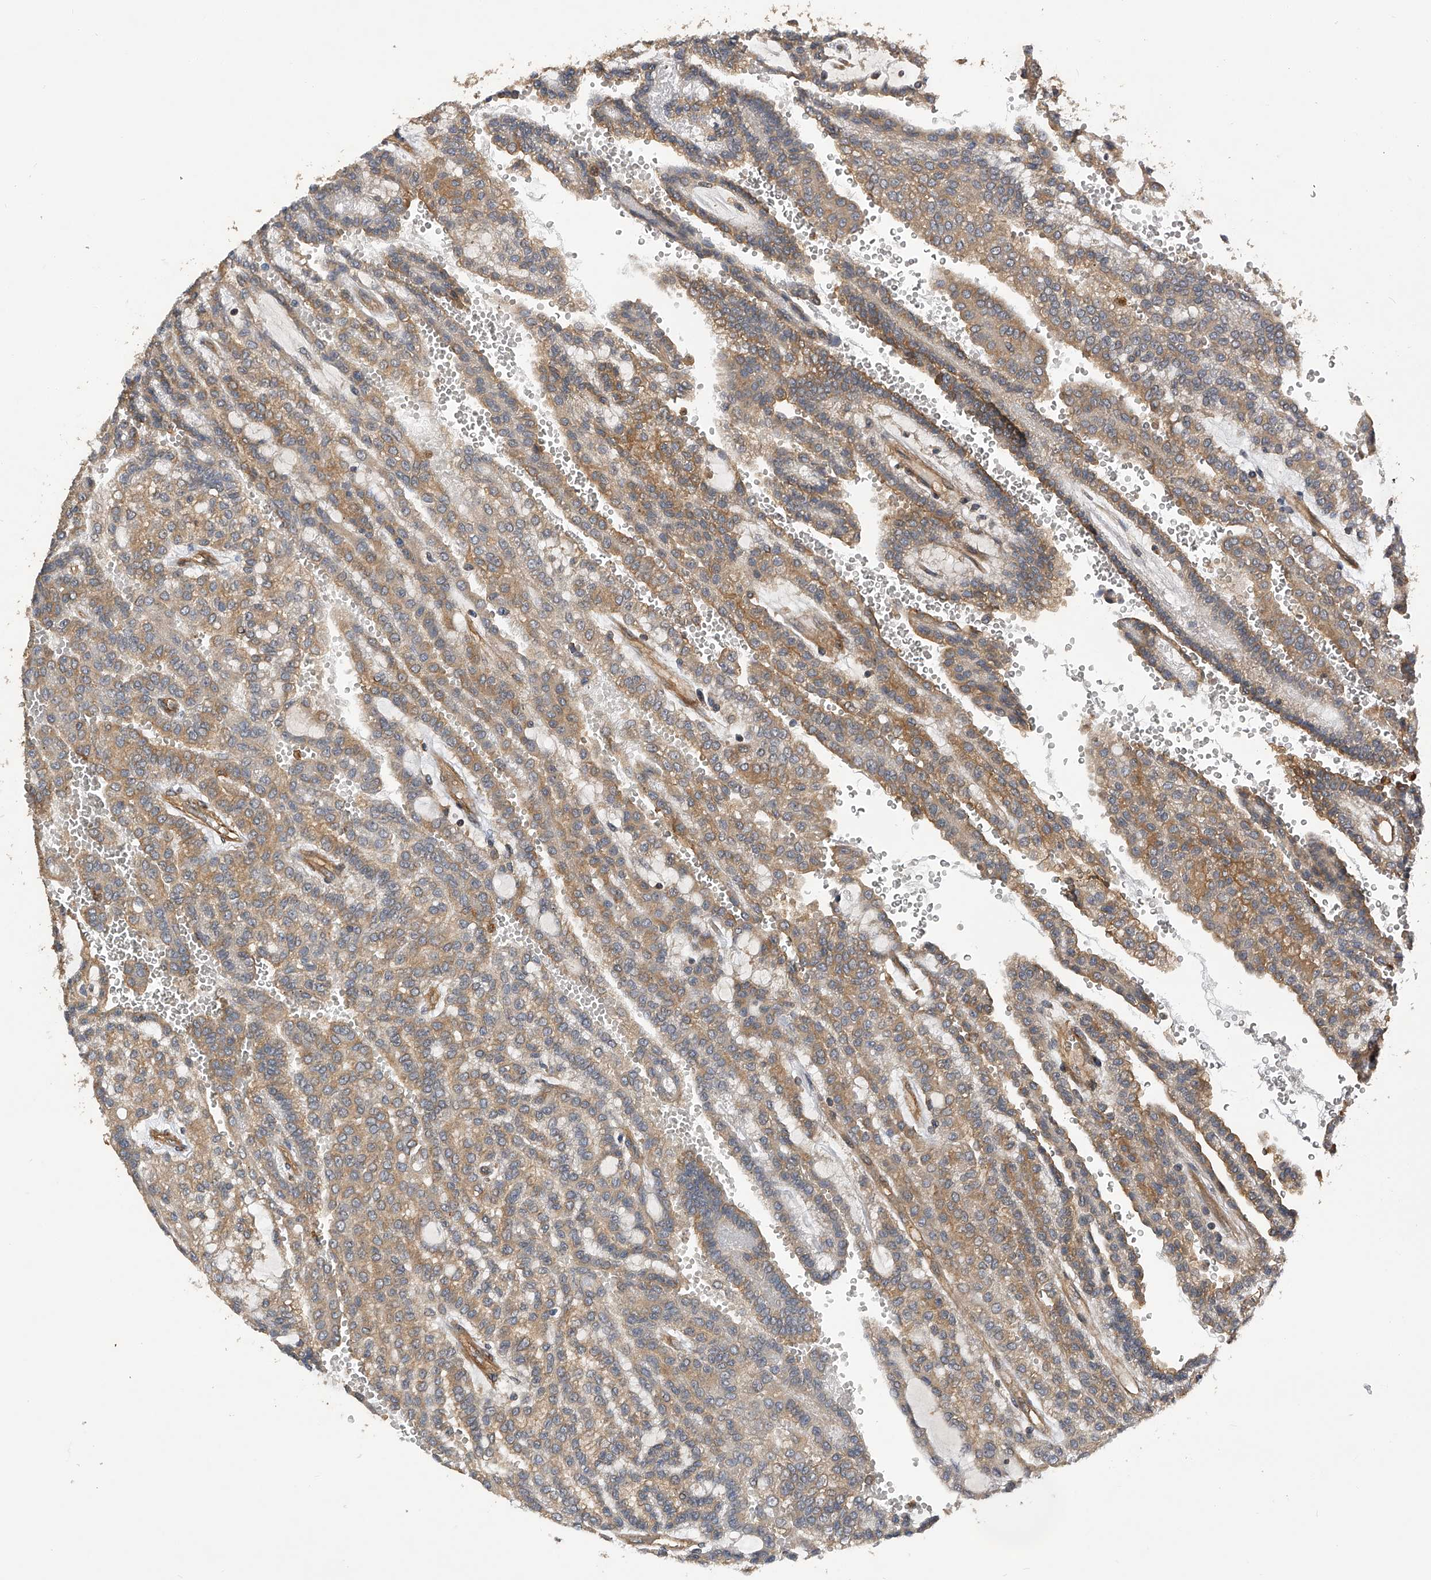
{"staining": {"intensity": "moderate", "quantity": "25%-75%", "location": "cytoplasmic/membranous"}, "tissue": "renal cancer", "cell_type": "Tumor cells", "image_type": "cancer", "snomed": [{"axis": "morphology", "description": "Adenocarcinoma, NOS"}, {"axis": "topography", "description": "Kidney"}], "caption": "An image of human renal cancer (adenocarcinoma) stained for a protein displays moderate cytoplasmic/membranous brown staining in tumor cells.", "gene": "PTPRA", "patient": {"sex": "male", "age": 63}}